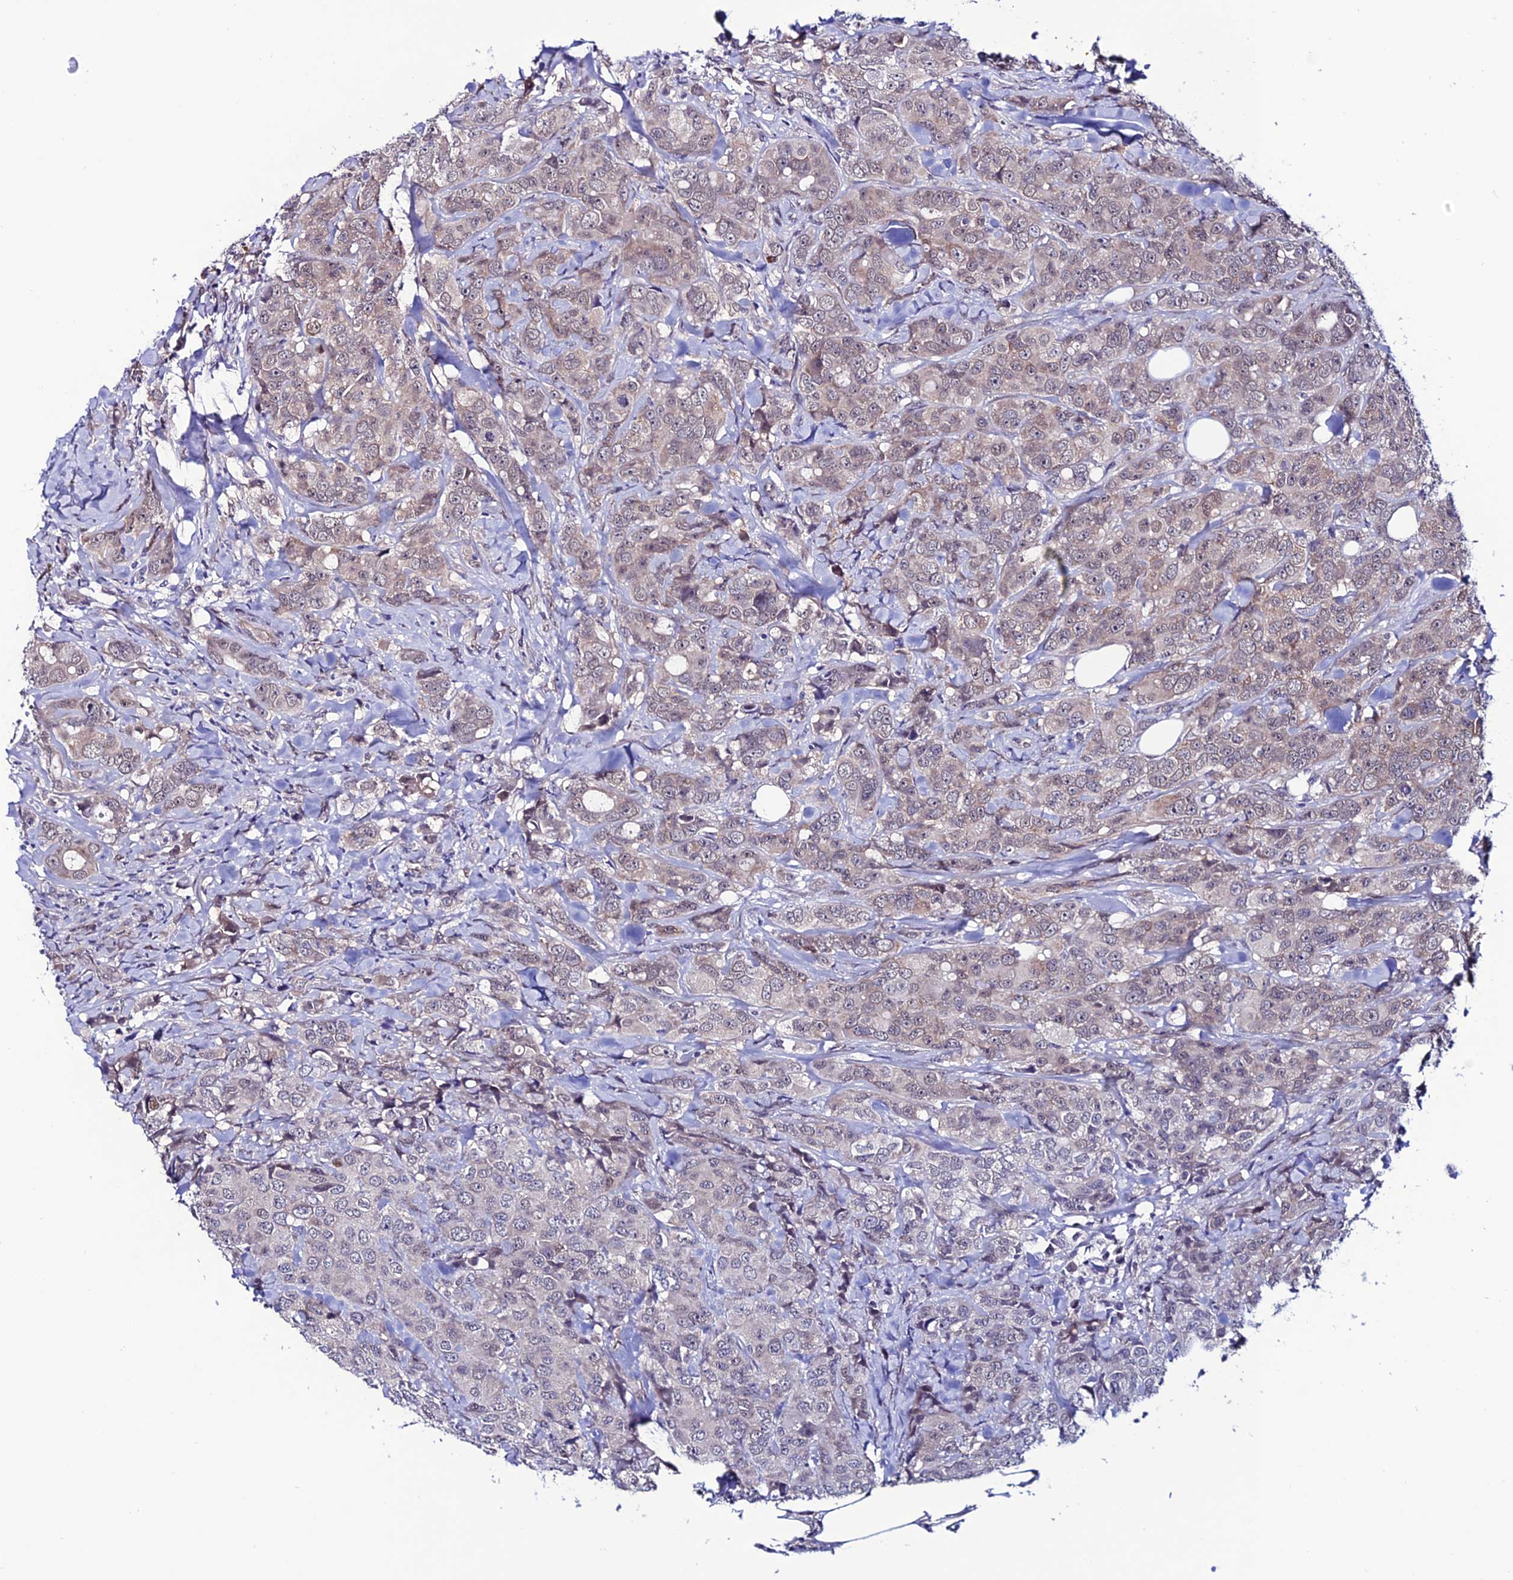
{"staining": {"intensity": "weak", "quantity": "<25%", "location": "cytoplasmic/membranous"}, "tissue": "breast cancer", "cell_type": "Tumor cells", "image_type": "cancer", "snomed": [{"axis": "morphology", "description": "Duct carcinoma"}, {"axis": "topography", "description": "Breast"}], "caption": "IHC micrograph of infiltrating ductal carcinoma (breast) stained for a protein (brown), which exhibits no positivity in tumor cells. Brightfield microscopy of immunohistochemistry (IHC) stained with DAB (brown) and hematoxylin (blue), captured at high magnification.", "gene": "FZD8", "patient": {"sex": "female", "age": 43}}